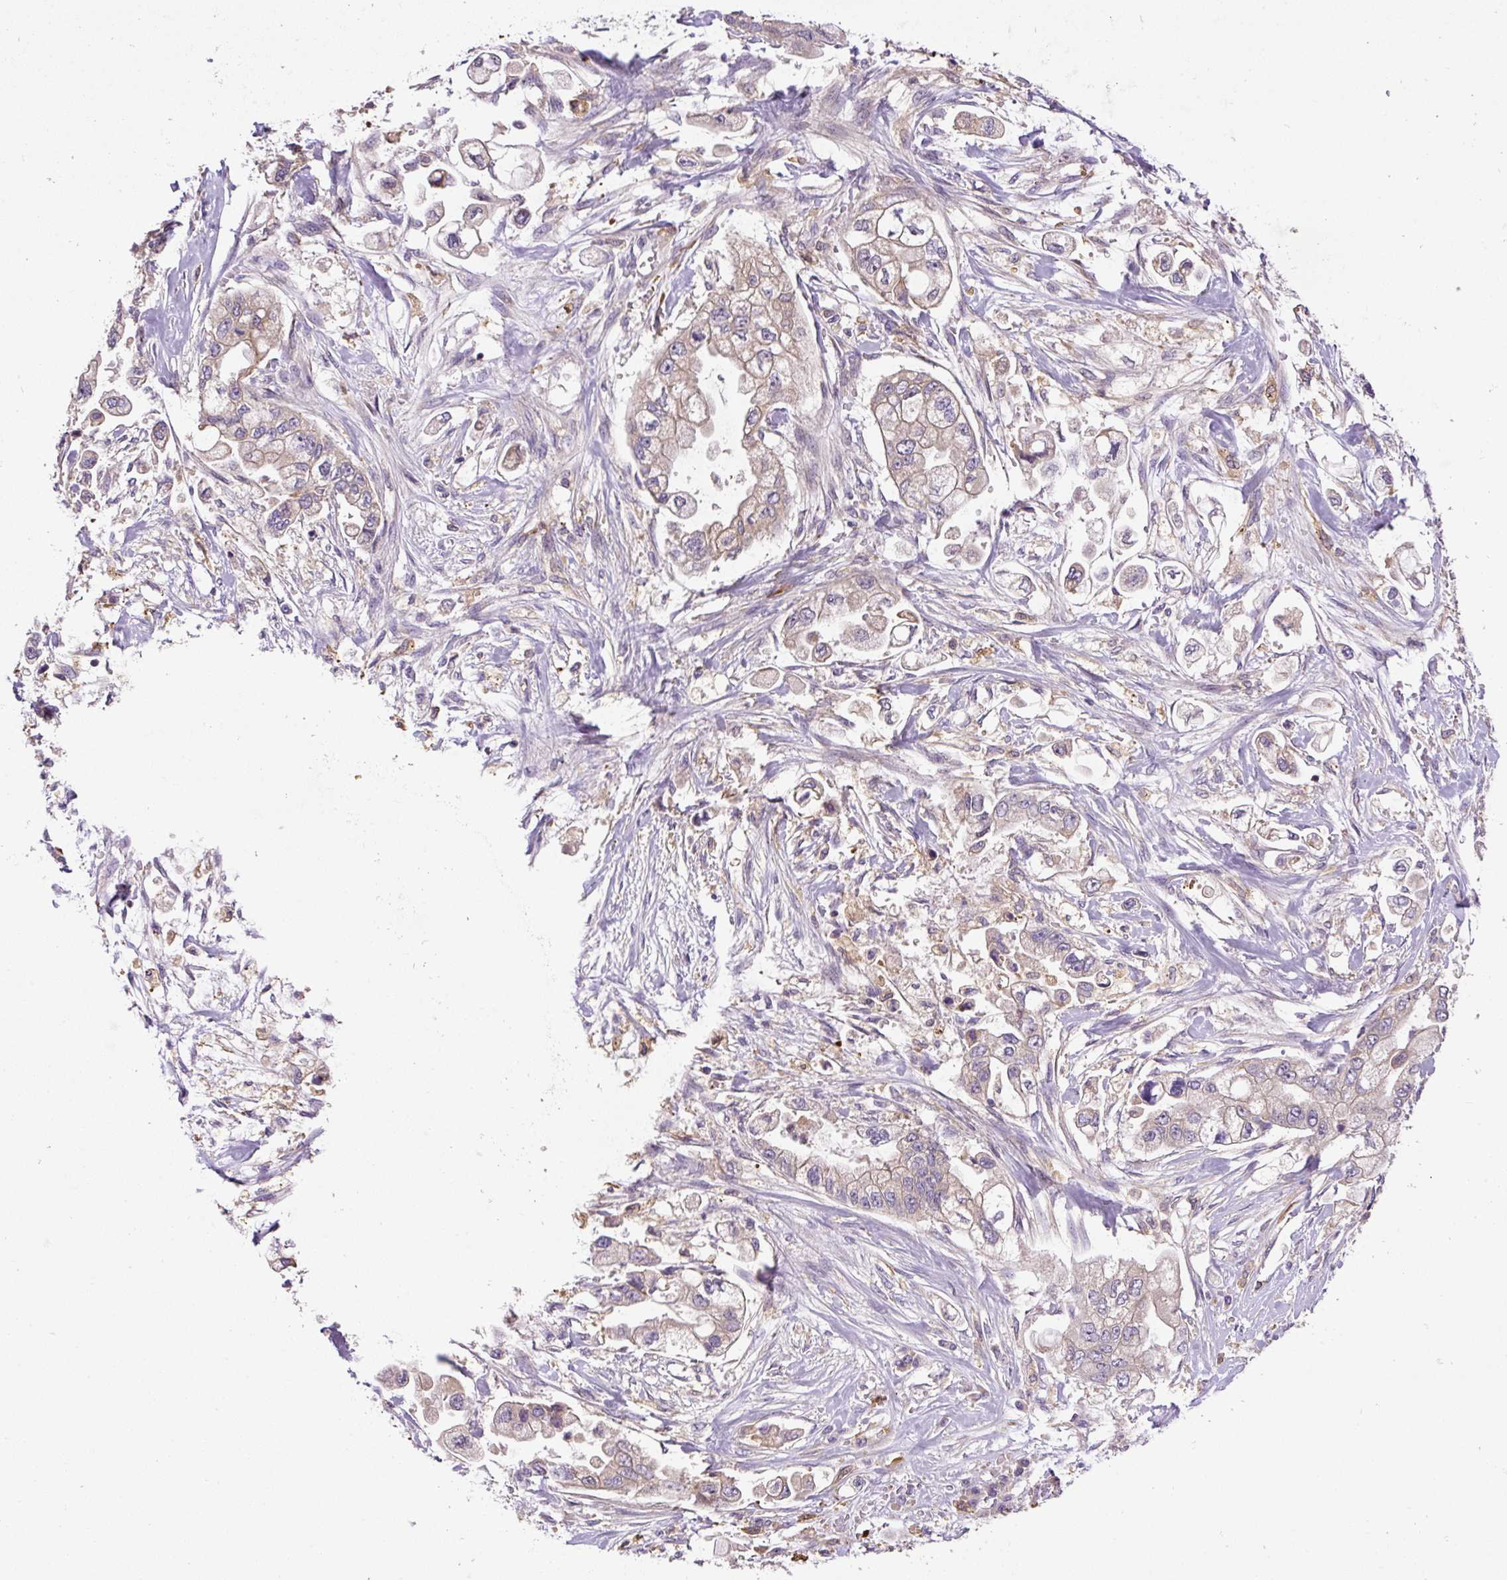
{"staining": {"intensity": "weak", "quantity": ">75%", "location": "cytoplasmic/membranous"}, "tissue": "stomach cancer", "cell_type": "Tumor cells", "image_type": "cancer", "snomed": [{"axis": "morphology", "description": "Adenocarcinoma, NOS"}, {"axis": "topography", "description": "Stomach"}], "caption": "Brown immunohistochemical staining in stomach cancer (adenocarcinoma) shows weak cytoplasmic/membranous expression in approximately >75% of tumor cells. (Brightfield microscopy of DAB IHC at high magnification).", "gene": "CCDC28A", "patient": {"sex": "male", "age": 62}}